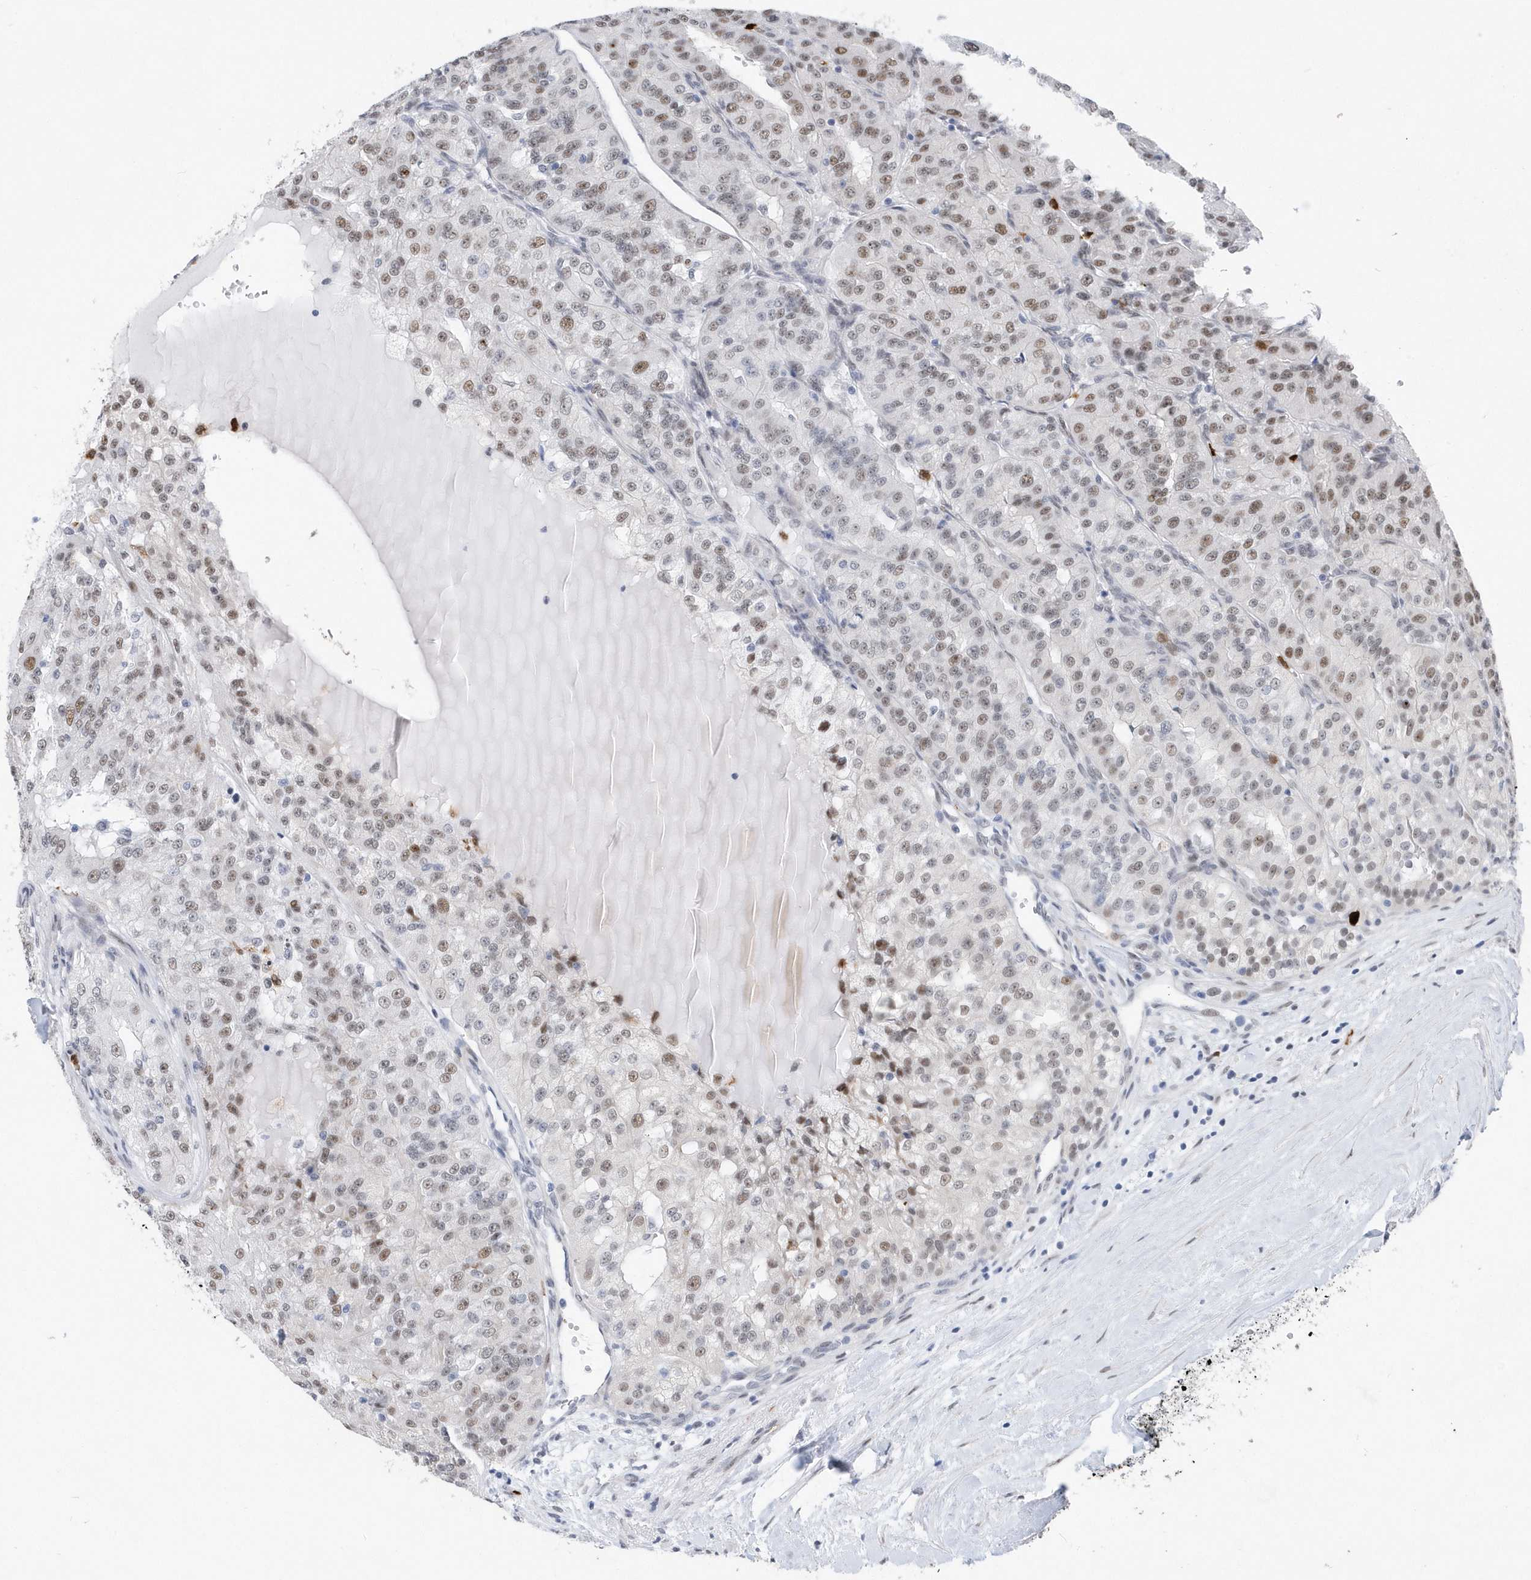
{"staining": {"intensity": "moderate", "quantity": "25%-75%", "location": "nuclear"}, "tissue": "renal cancer", "cell_type": "Tumor cells", "image_type": "cancer", "snomed": [{"axis": "morphology", "description": "Adenocarcinoma, NOS"}, {"axis": "topography", "description": "Kidney"}], "caption": "Immunohistochemical staining of human adenocarcinoma (renal) exhibits moderate nuclear protein staining in approximately 25%-75% of tumor cells.", "gene": "RPP30", "patient": {"sex": "female", "age": 63}}